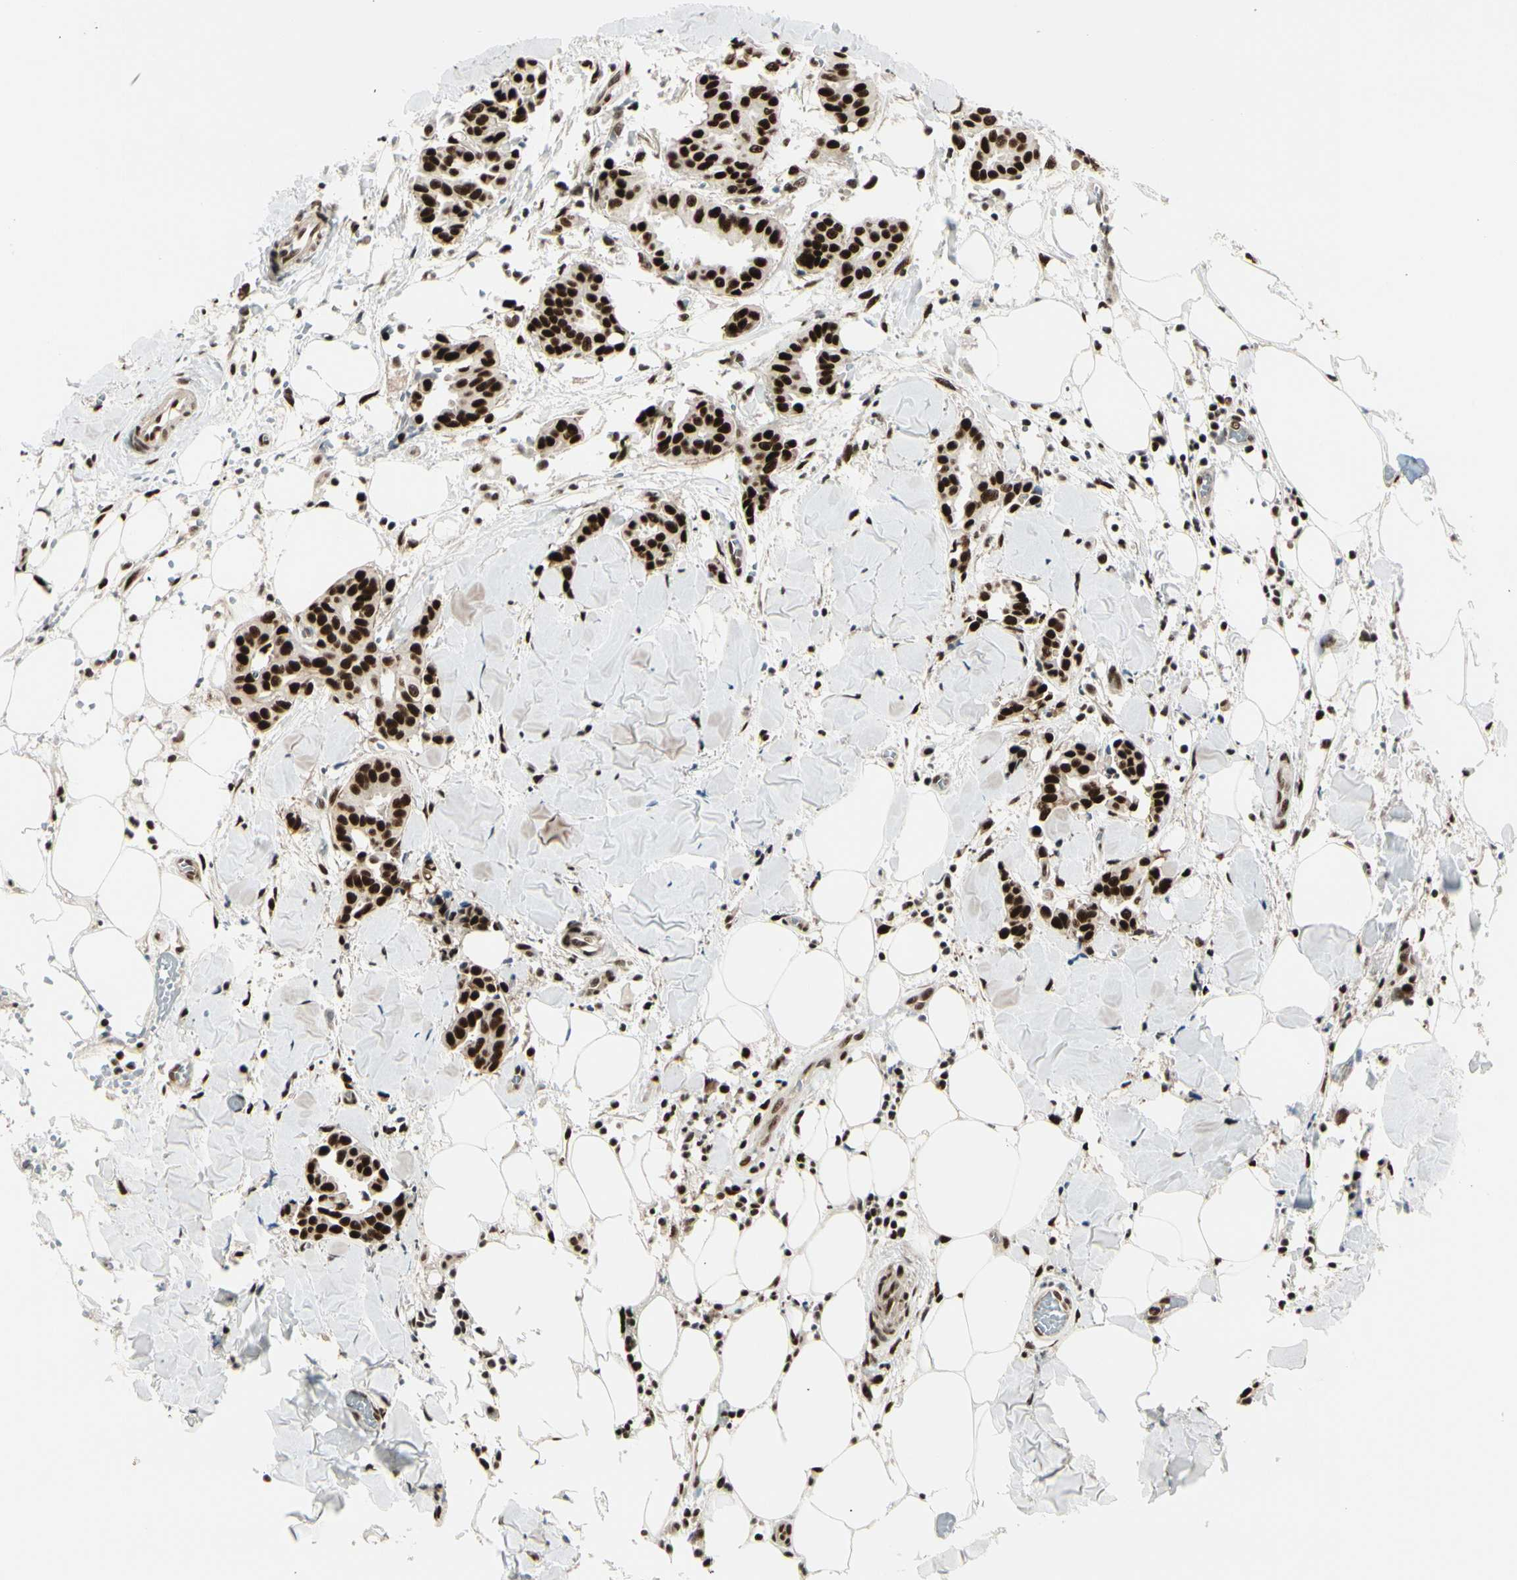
{"staining": {"intensity": "strong", "quantity": ">75%", "location": "cytoplasmic/membranous"}, "tissue": "head and neck cancer", "cell_type": "Tumor cells", "image_type": "cancer", "snomed": [{"axis": "morphology", "description": "Adenocarcinoma, NOS"}, {"axis": "topography", "description": "Salivary gland"}, {"axis": "topography", "description": "Head-Neck"}], "caption": "Head and neck adenocarcinoma tissue shows strong cytoplasmic/membranous expression in approximately >75% of tumor cells", "gene": "HEXIM1", "patient": {"sex": "female", "age": 59}}